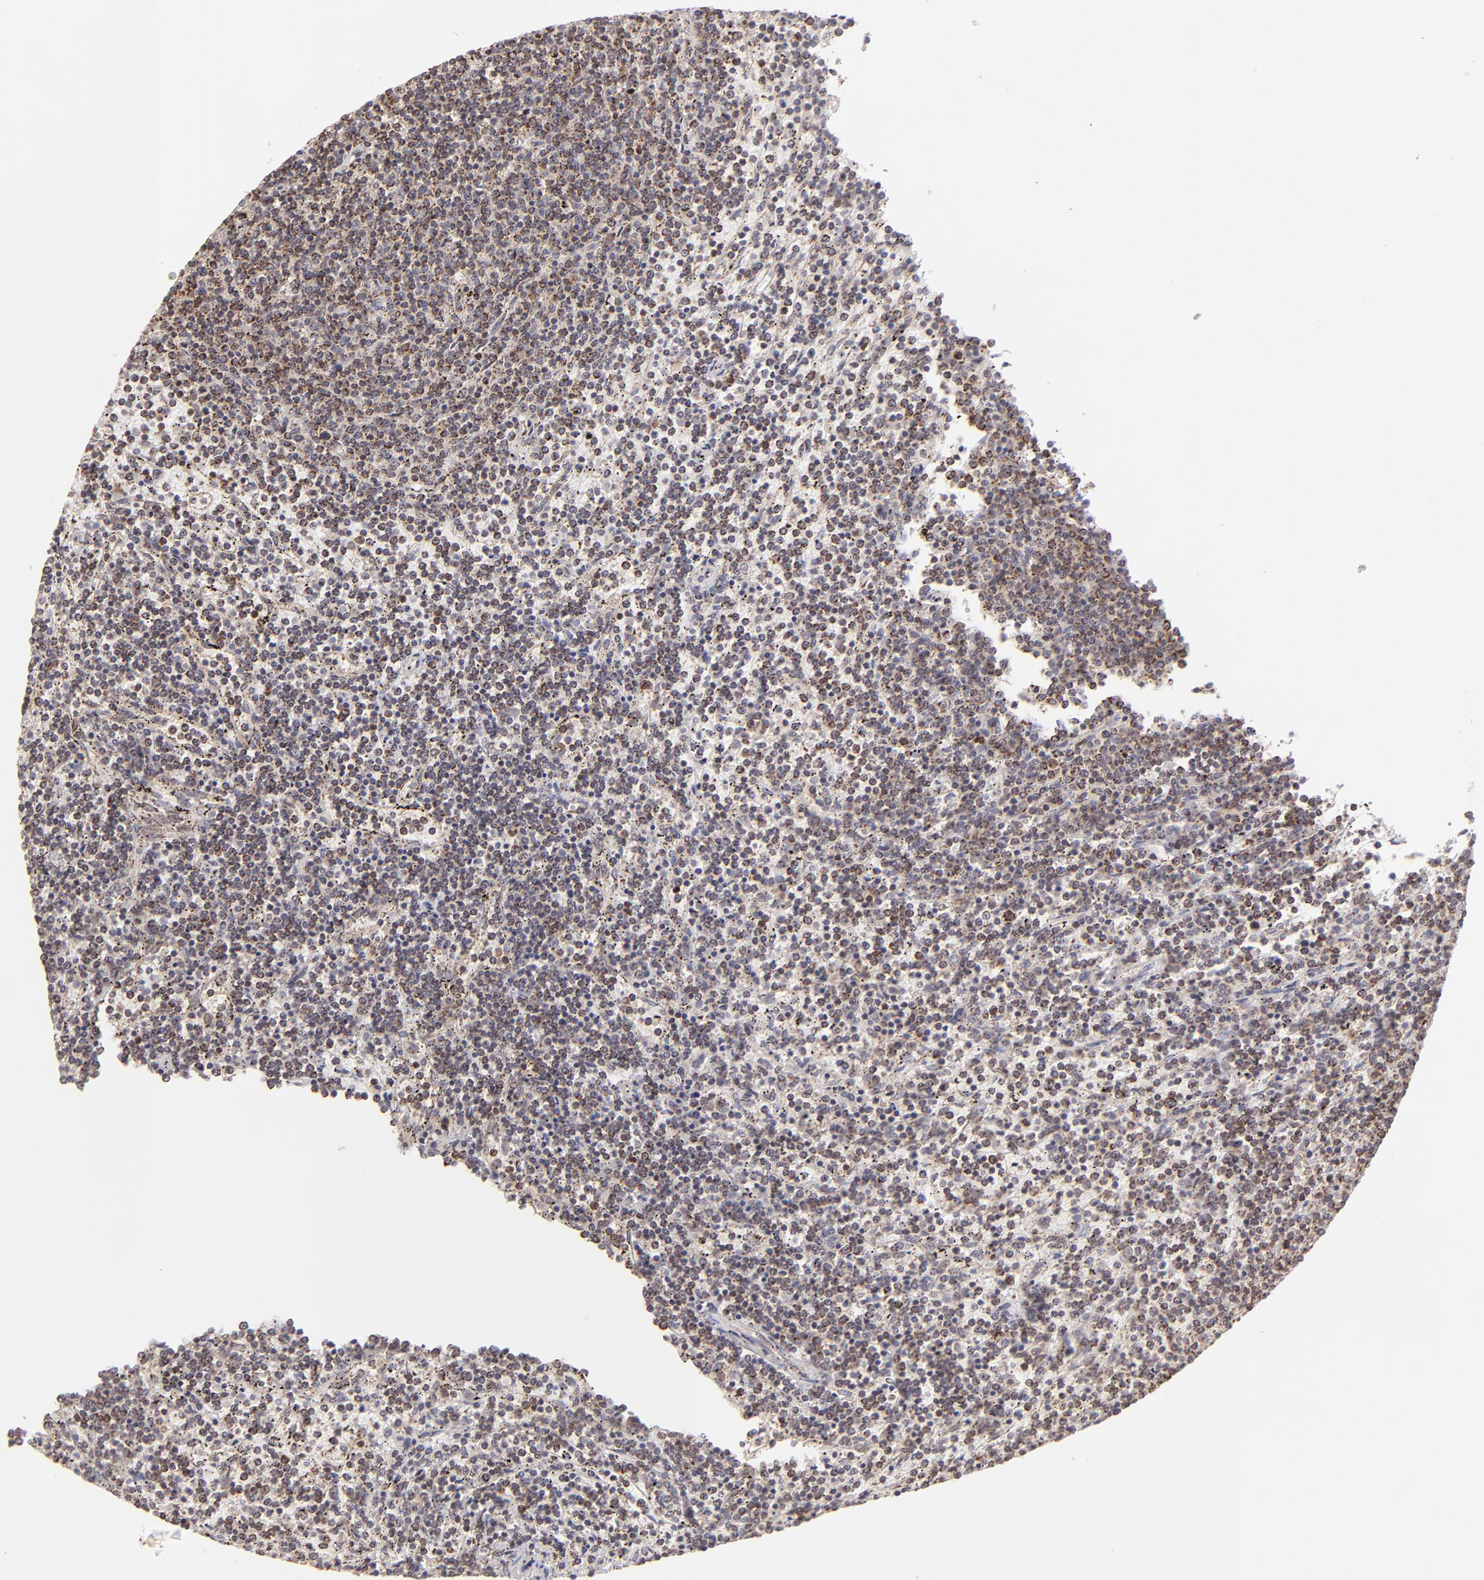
{"staining": {"intensity": "moderate", "quantity": "25%-75%", "location": "cytoplasmic/membranous"}, "tissue": "lymphoma", "cell_type": "Tumor cells", "image_type": "cancer", "snomed": [{"axis": "morphology", "description": "Malignant lymphoma, non-Hodgkin's type, Low grade"}, {"axis": "topography", "description": "Spleen"}], "caption": "A histopathology image of human lymphoma stained for a protein demonstrates moderate cytoplasmic/membranous brown staining in tumor cells. (DAB (3,3'-diaminobenzidine) = brown stain, brightfield microscopy at high magnification).", "gene": "SLC15A1", "patient": {"sex": "female", "age": 50}}